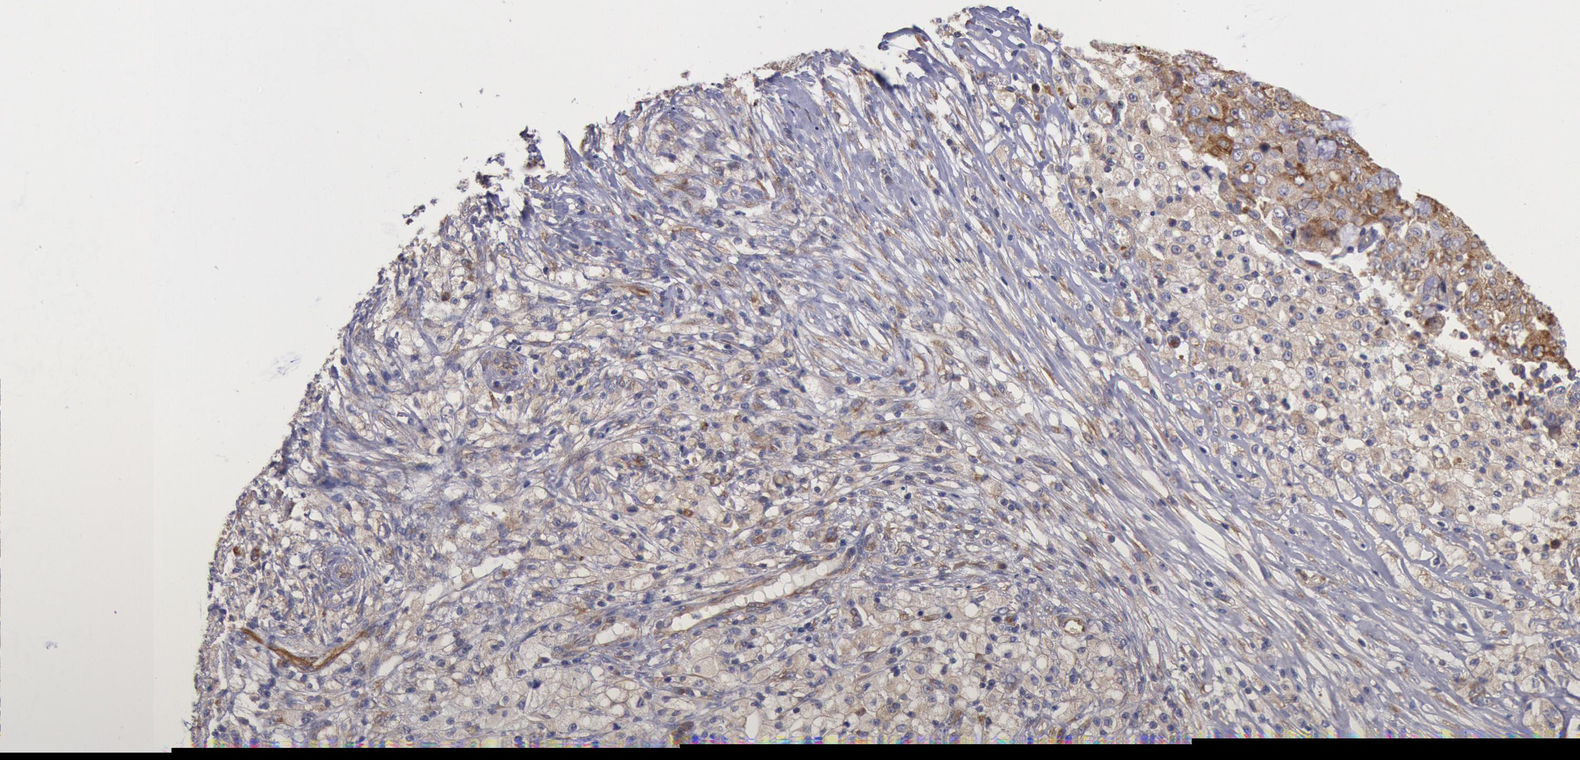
{"staining": {"intensity": "moderate", "quantity": ">75%", "location": "cytoplasmic/membranous"}, "tissue": "ovarian cancer", "cell_type": "Tumor cells", "image_type": "cancer", "snomed": [{"axis": "morphology", "description": "Carcinoma, endometroid"}, {"axis": "topography", "description": "Ovary"}], "caption": "DAB (3,3'-diaminobenzidine) immunohistochemical staining of ovarian cancer (endometroid carcinoma) demonstrates moderate cytoplasmic/membranous protein expression in about >75% of tumor cells.", "gene": "DRG1", "patient": {"sex": "female", "age": 42}}